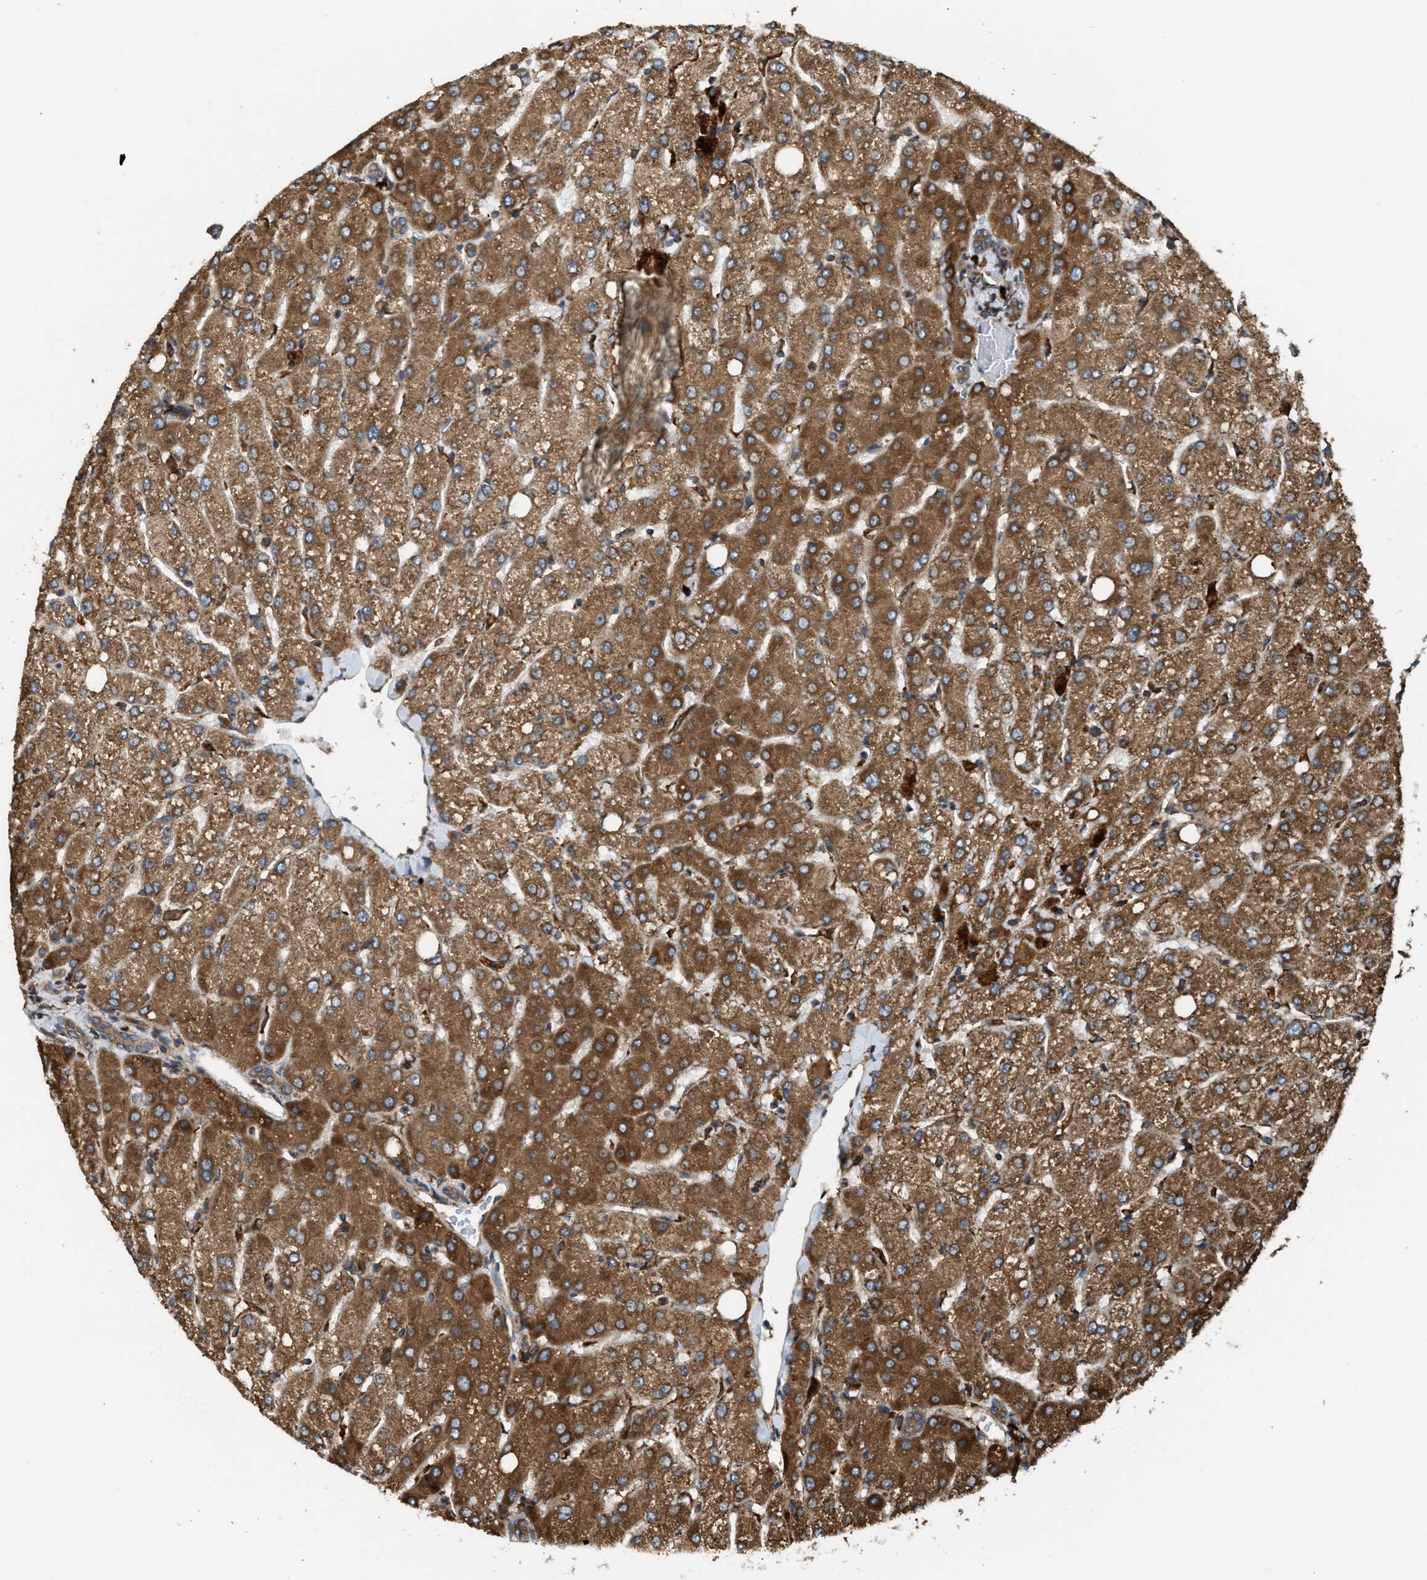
{"staining": {"intensity": "moderate", "quantity": ">75%", "location": "cytoplasmic/membranous"}, "tissue": "liver", "cell_type": "Cholangiocytes", "image_type": "normal", "snomed": [{"axis": "morphology", "description": "Normal tissue, NOS"}, {"axis": "topography", "description": "Liver"}], "caption": "IHC micrograph of normal human liver stained for a protein (brown), which exhibits medium levels of moderate cytoplasmic/membranous expression in approximately >75% of cholangiocytes.", "gene": "BAIAP2L1", "patient": {"sex": "female", "age": 54}}